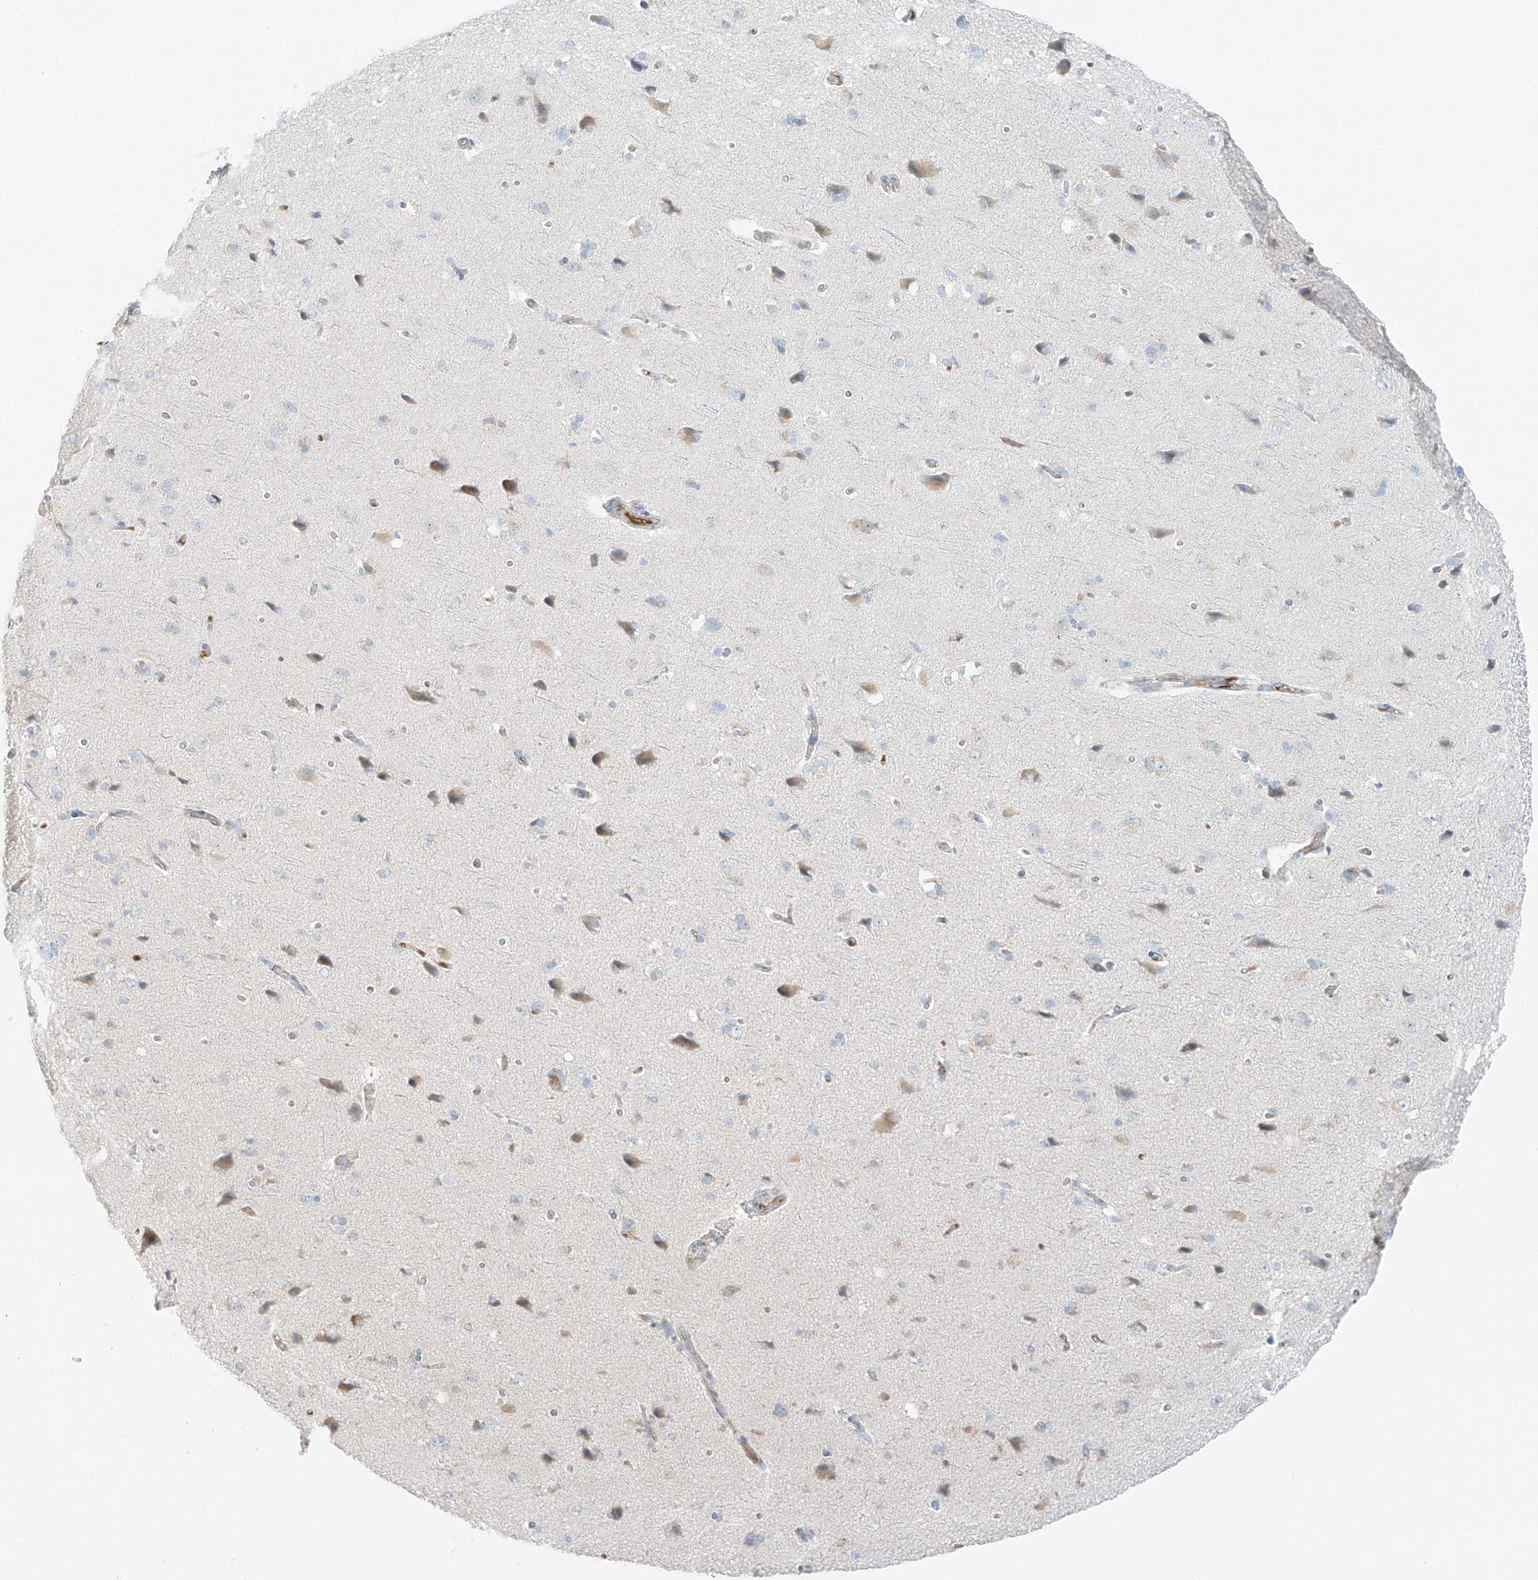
{"staining": {"intensity": "weak", "quantity": "25%-75%", "location": "cytoplasmic/membranous"}, "tissue": "cerebral cortex", "cell_type": "Endothelial cells", "image_type": "normal", "snomed": [{"axis": "morphology", "description": "Normal tissue, NOS"}, {"axis": "topography", "description": "Cerebral cortex"}], "caption": "Protein staining reveals weak cytoplasmic/membranous staining in approximately 25%-75% of endothelial cells in normal cerebral cortex.", "gene": "FSTL1", "patient": {"sex": "male", "age": 62}}